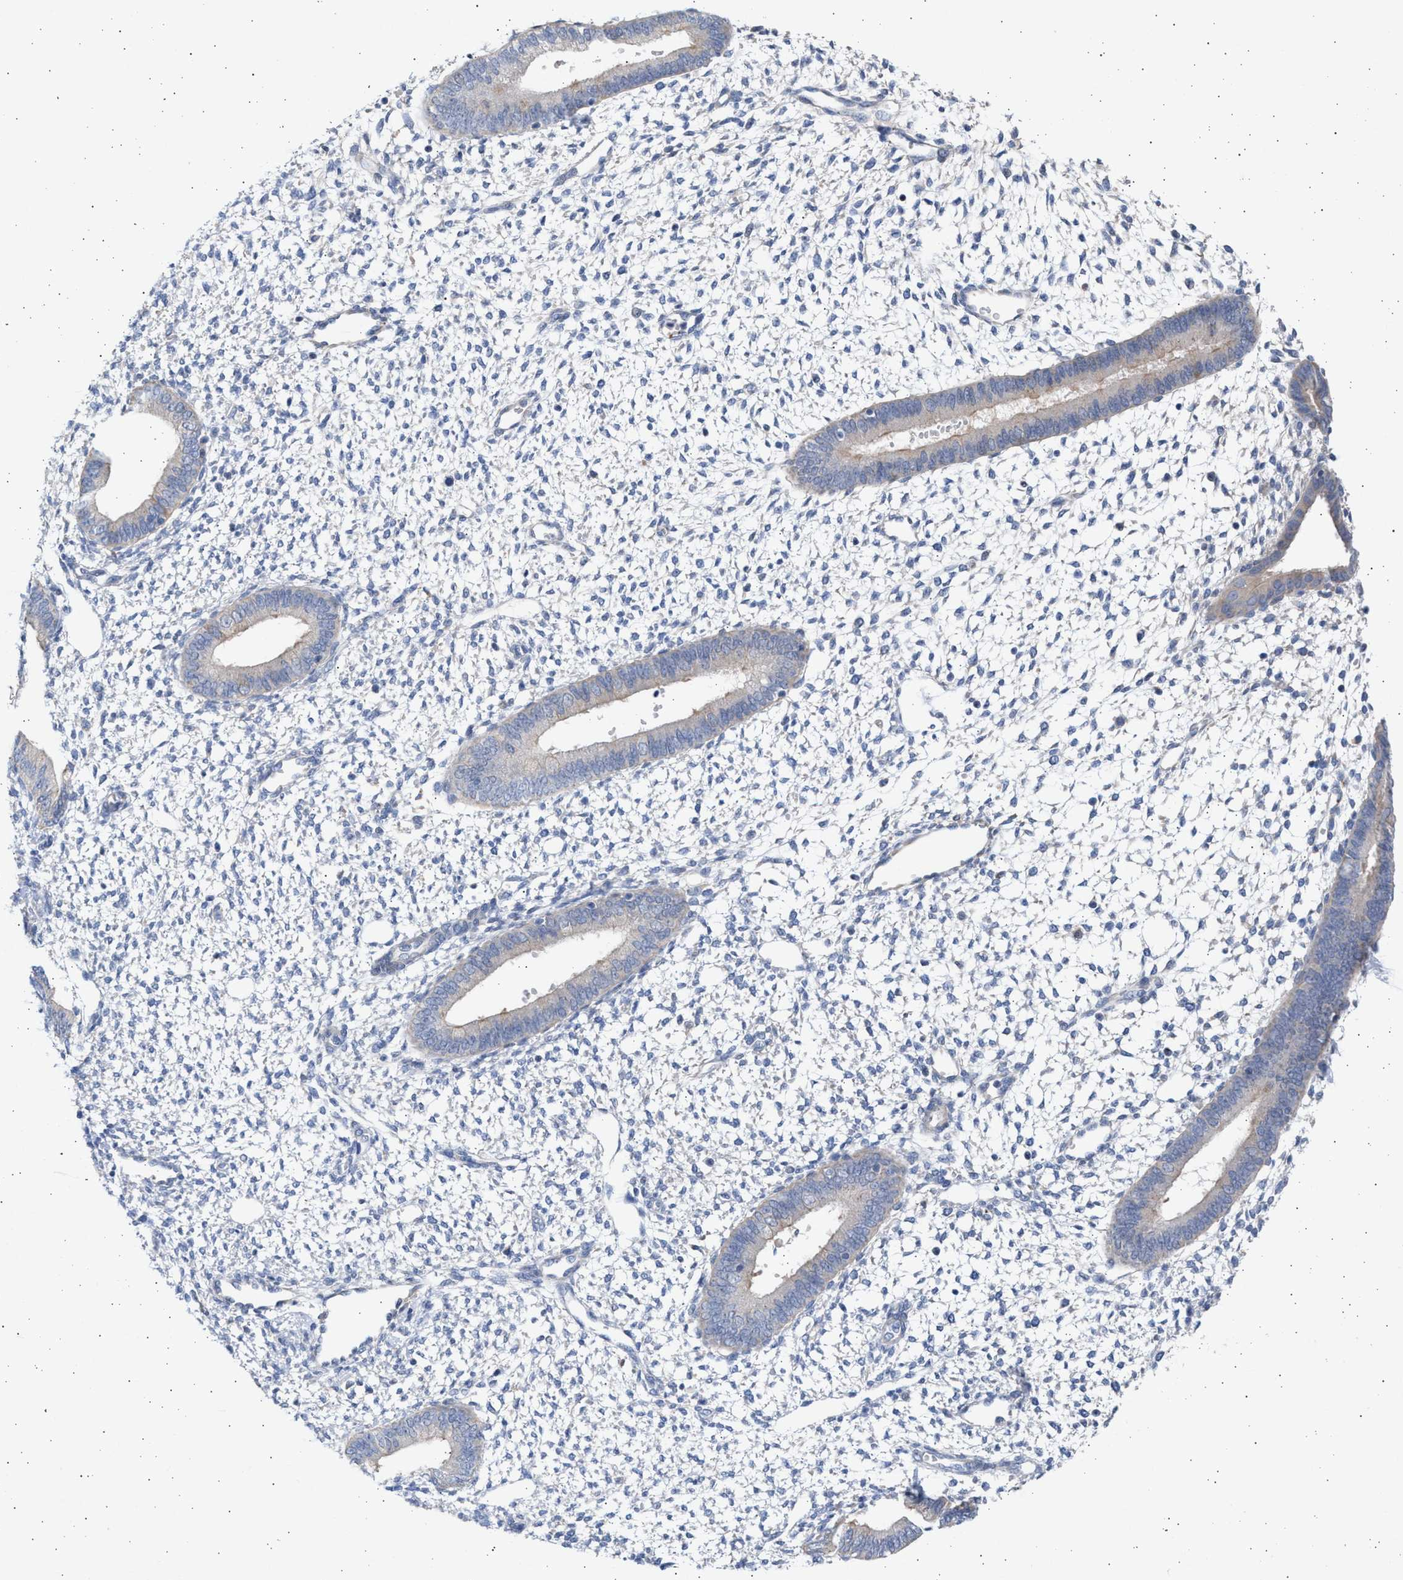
{"staining": {"intensity": "negative", "quantity": "none", "location": "none"}, "tissue": "endometrium", "cell_type": "Cells in endometrial stroma", "image_type": "normal", "snomed": [{"axis": "morphology", "description": "Normal tissue, NOS"}, {"axis": "topography", "description": "Endometrium"}], "caption": "Immunohistochemical staining of benign endometrium demonstrates no significant staining in cells in endometrial stroma. The staining was performed using DAB to visualize the protein expression in brown, while the nuclei were stained in blue with hematoxylin (Magnification: 20x).", "gene": "NBR1", "patient": {"sex": "female", "age": 46}}